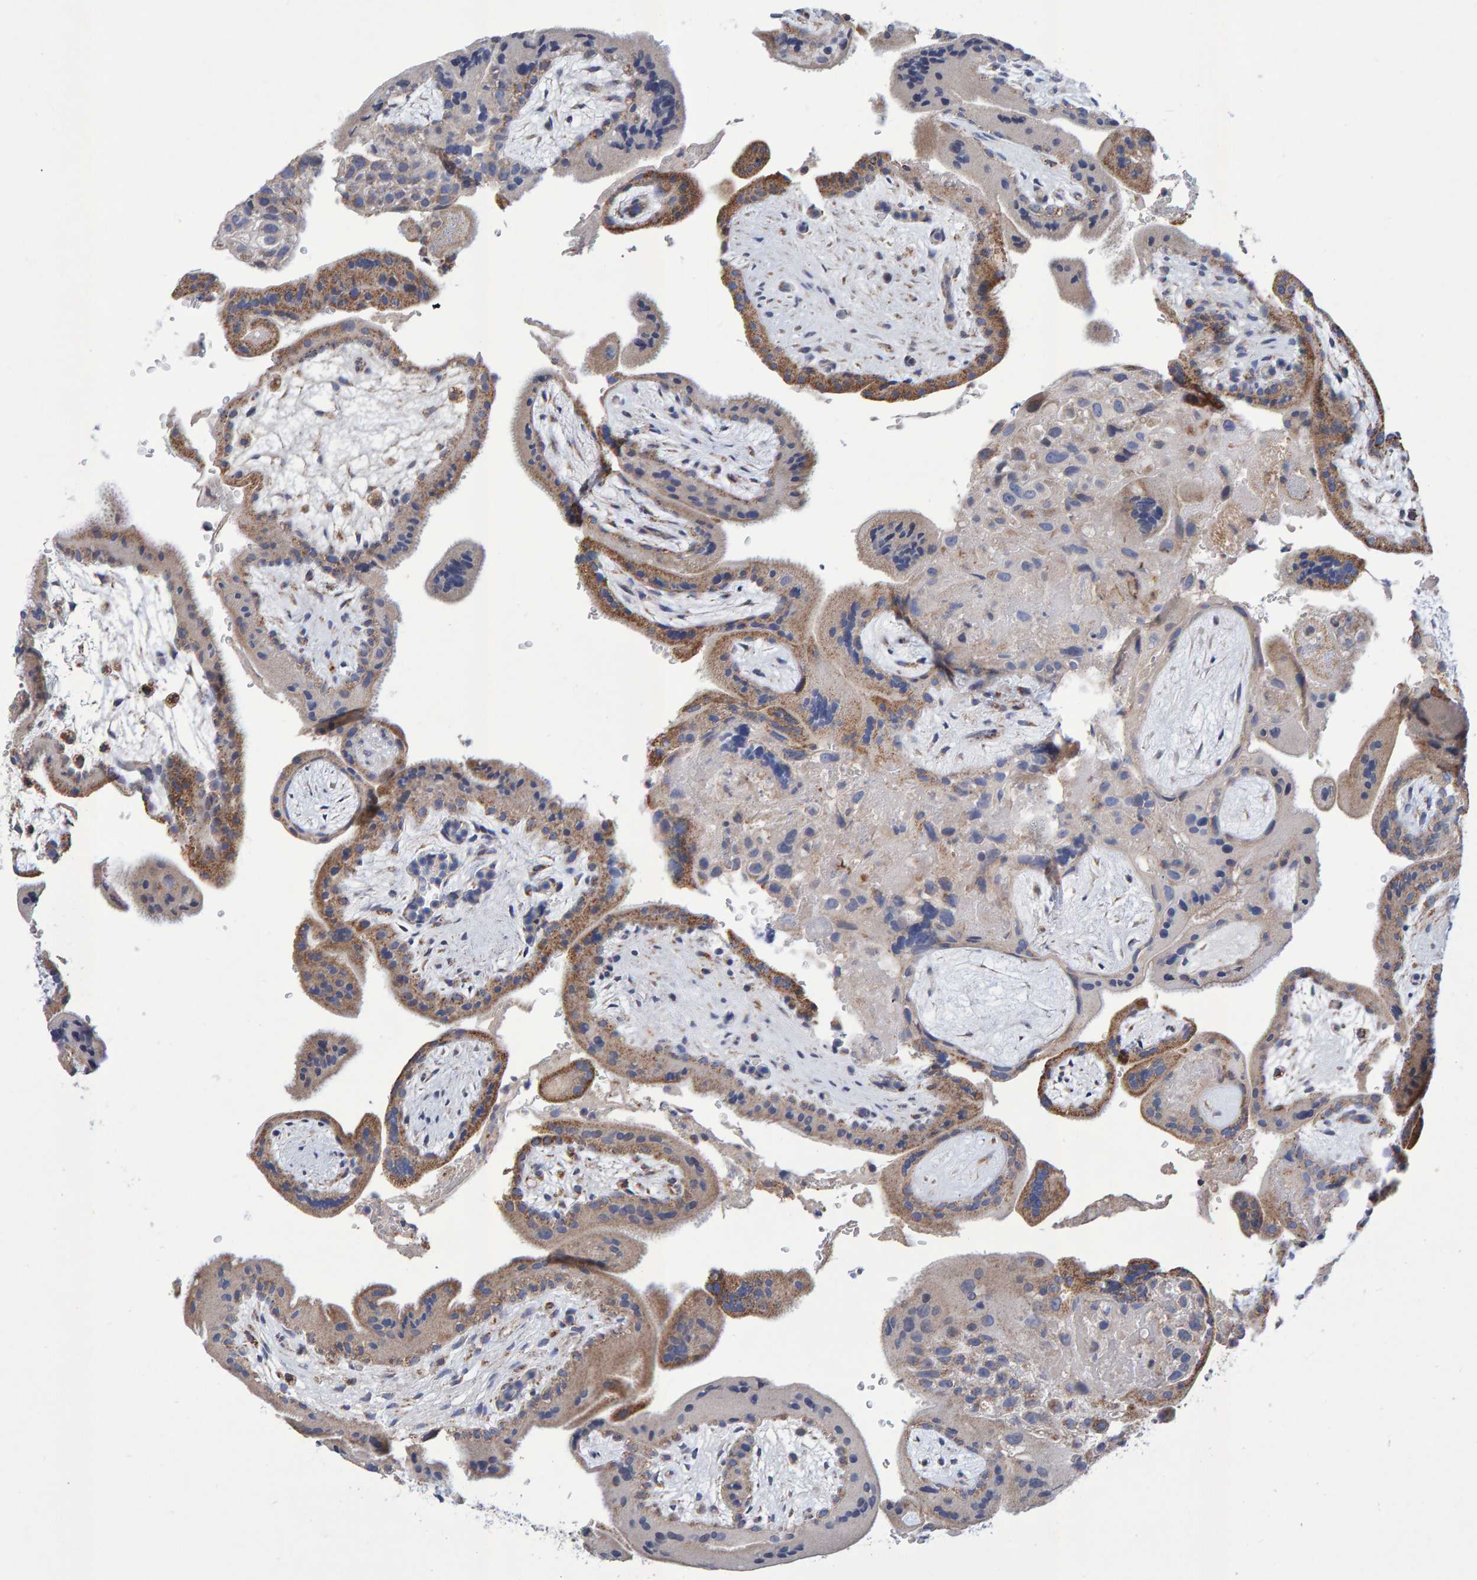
{"staining": {"intensity": "weak", "quantity": ">75%", "location": "cytoplasmic/membranous"}, "tissue": "placenta", "cell_type": "Decidual cells", "image_type": "normal", "snomed": [{"axis": "morphology", "description": "Normal tissue, NOS"}, {"axis": "topography", "description": "Placenta"}], "caption": "The immunohistochemical stain labels weak cytoplasmic/membranous positivity in decidual cells of benign placenta. (Brightfield microscopy of DAB IHC at high magnification).", "gene": "EFR3A", "patient": {"sex": "female", "age": 35}}